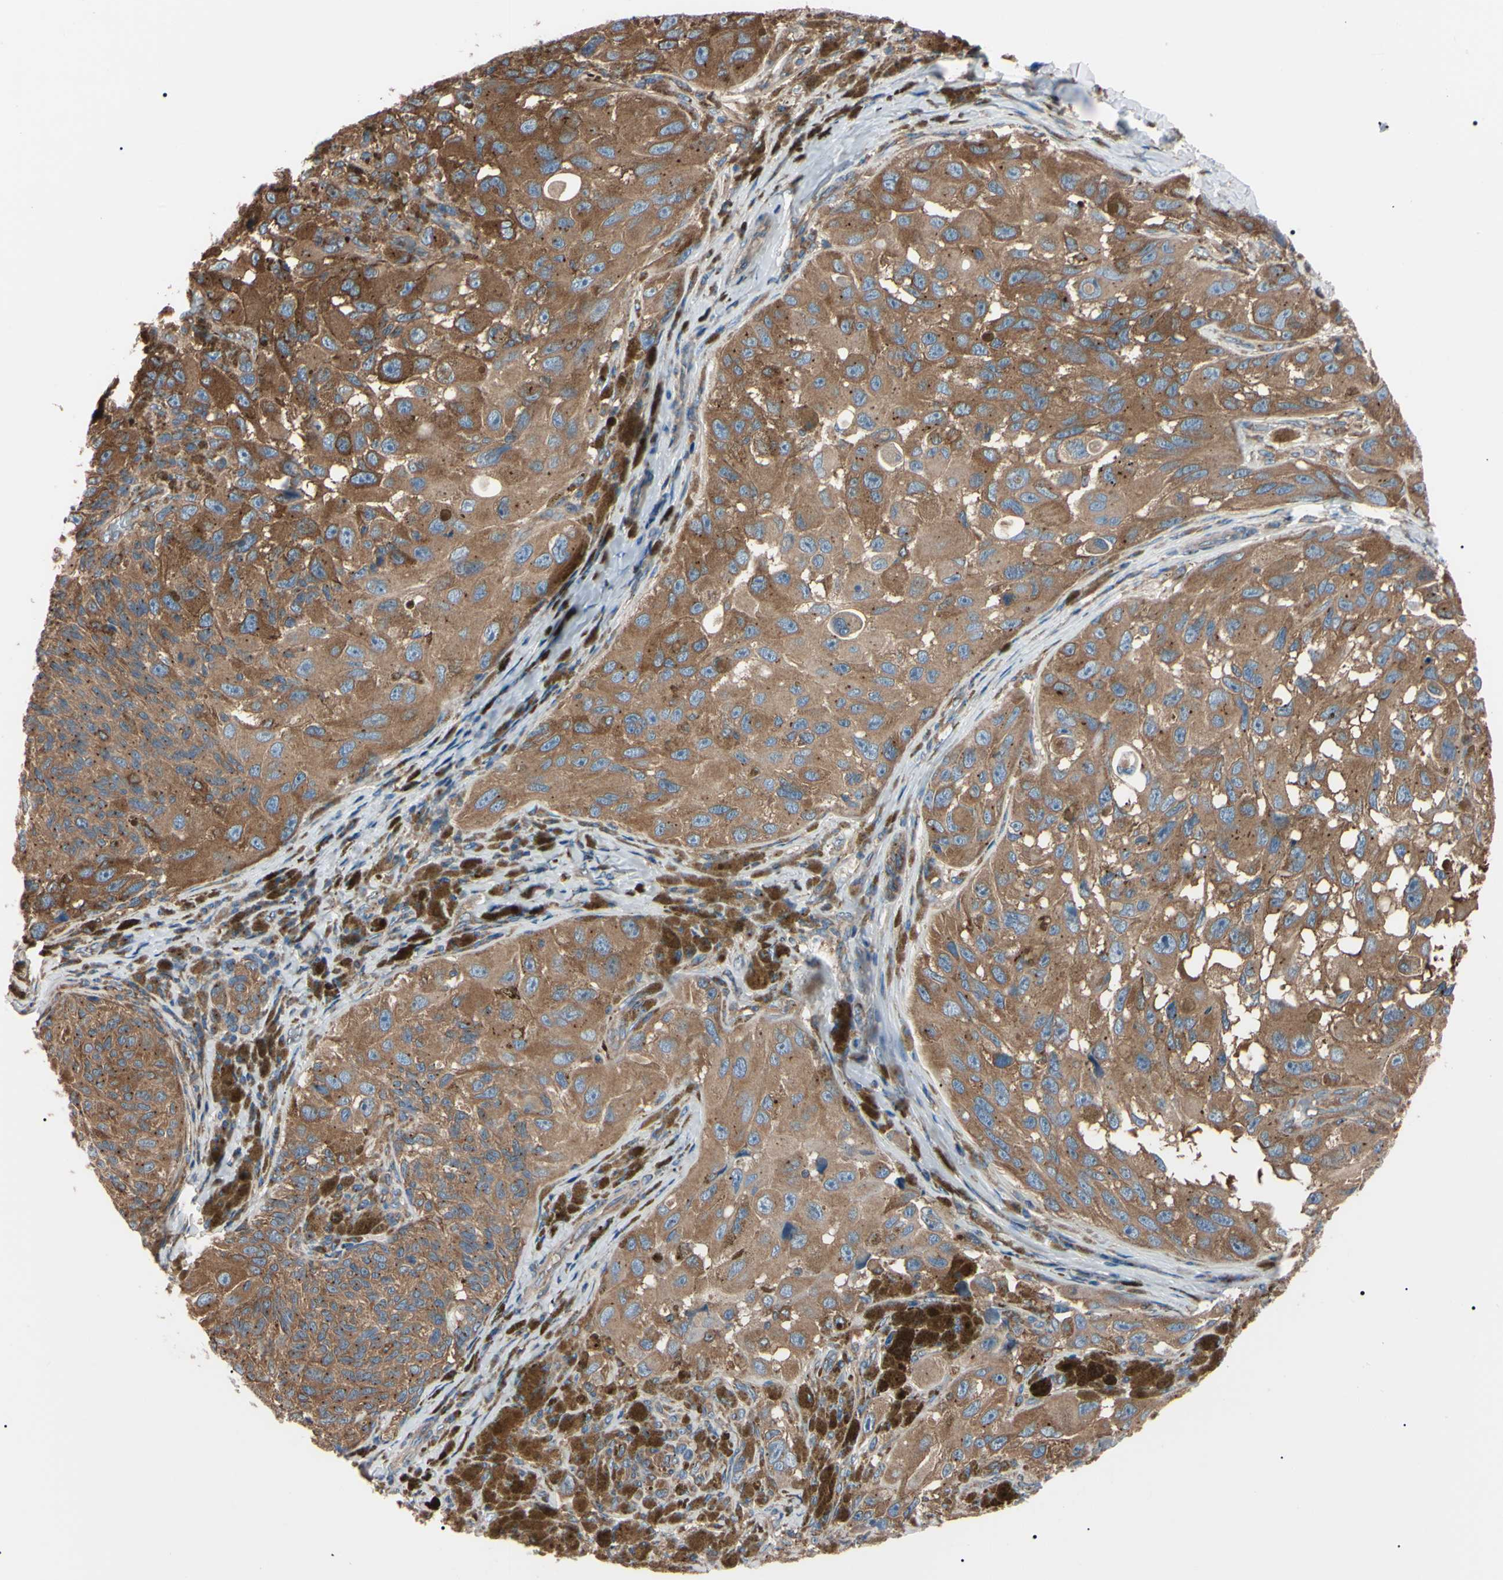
{"staining": {"intensity": "moderate", "quantity": ">75%", "location": "cytoplasmic/membranous"}, "tissue": "melanoma", "cell_type": "Tumor cells", "image_type": "cancer", "snomed": [{"axis": "morphology", "description": "Malignant melanoma, NOS"}, {"axis": "topography", "description": "Skin"}], "caption": "Immunohistochemical staining of human malignant melanoma displays medium levels of moderate cytoplasmic/membranous staining in approximately >75% of tumor cells. Immunohistochemistry (ihc) stains the protein in brown and the nuclei are stained blue.", "gene": "PRKACA", "patient": {"sex": "female", "age": 73}}